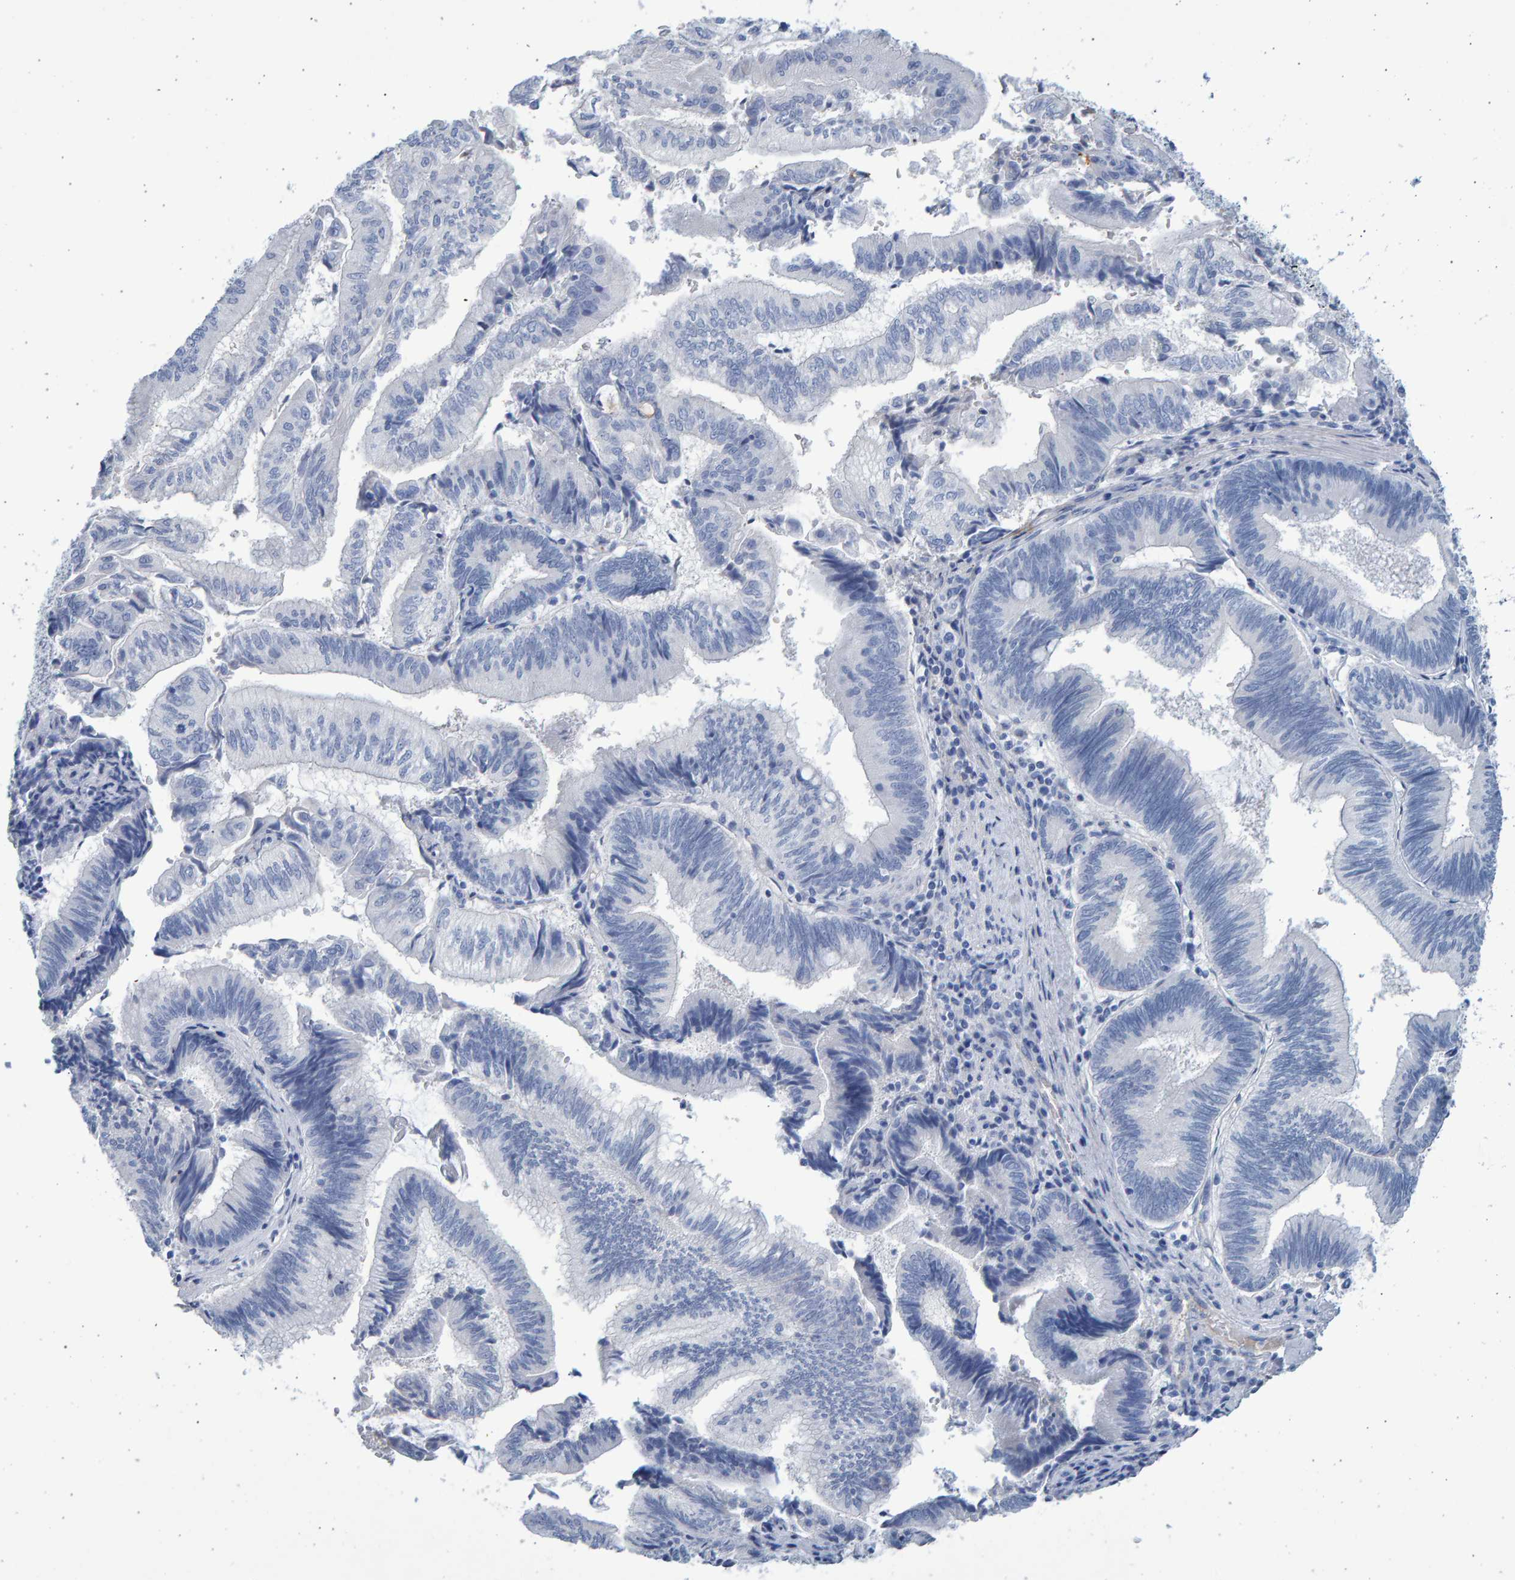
{"staining": {"intensity": "negative", "quantity": "none", "location": "none"}, "tissue": "pancreatic cancer", "cell_type": "Tumor cells", "image_type": "cancer", "snomed": [{"axis": "morphology", "description": "Adenocarcinoma, NOS"}, {"axis": "topography", "description": "Pancreas"}], "caption": "DAB (3,3'-diaminobenzidine) immunohistochemical staining of pancreatic cancer (adenocarcinoma) displays no significant positivity in tumor cells. (Brightfield microscopy of DAB (3,3'-diaminobenzidine) immunohistochemistry at high magnification).", "gene": "SLC34A3", "patient": {"sex": "male", "age": 82}}